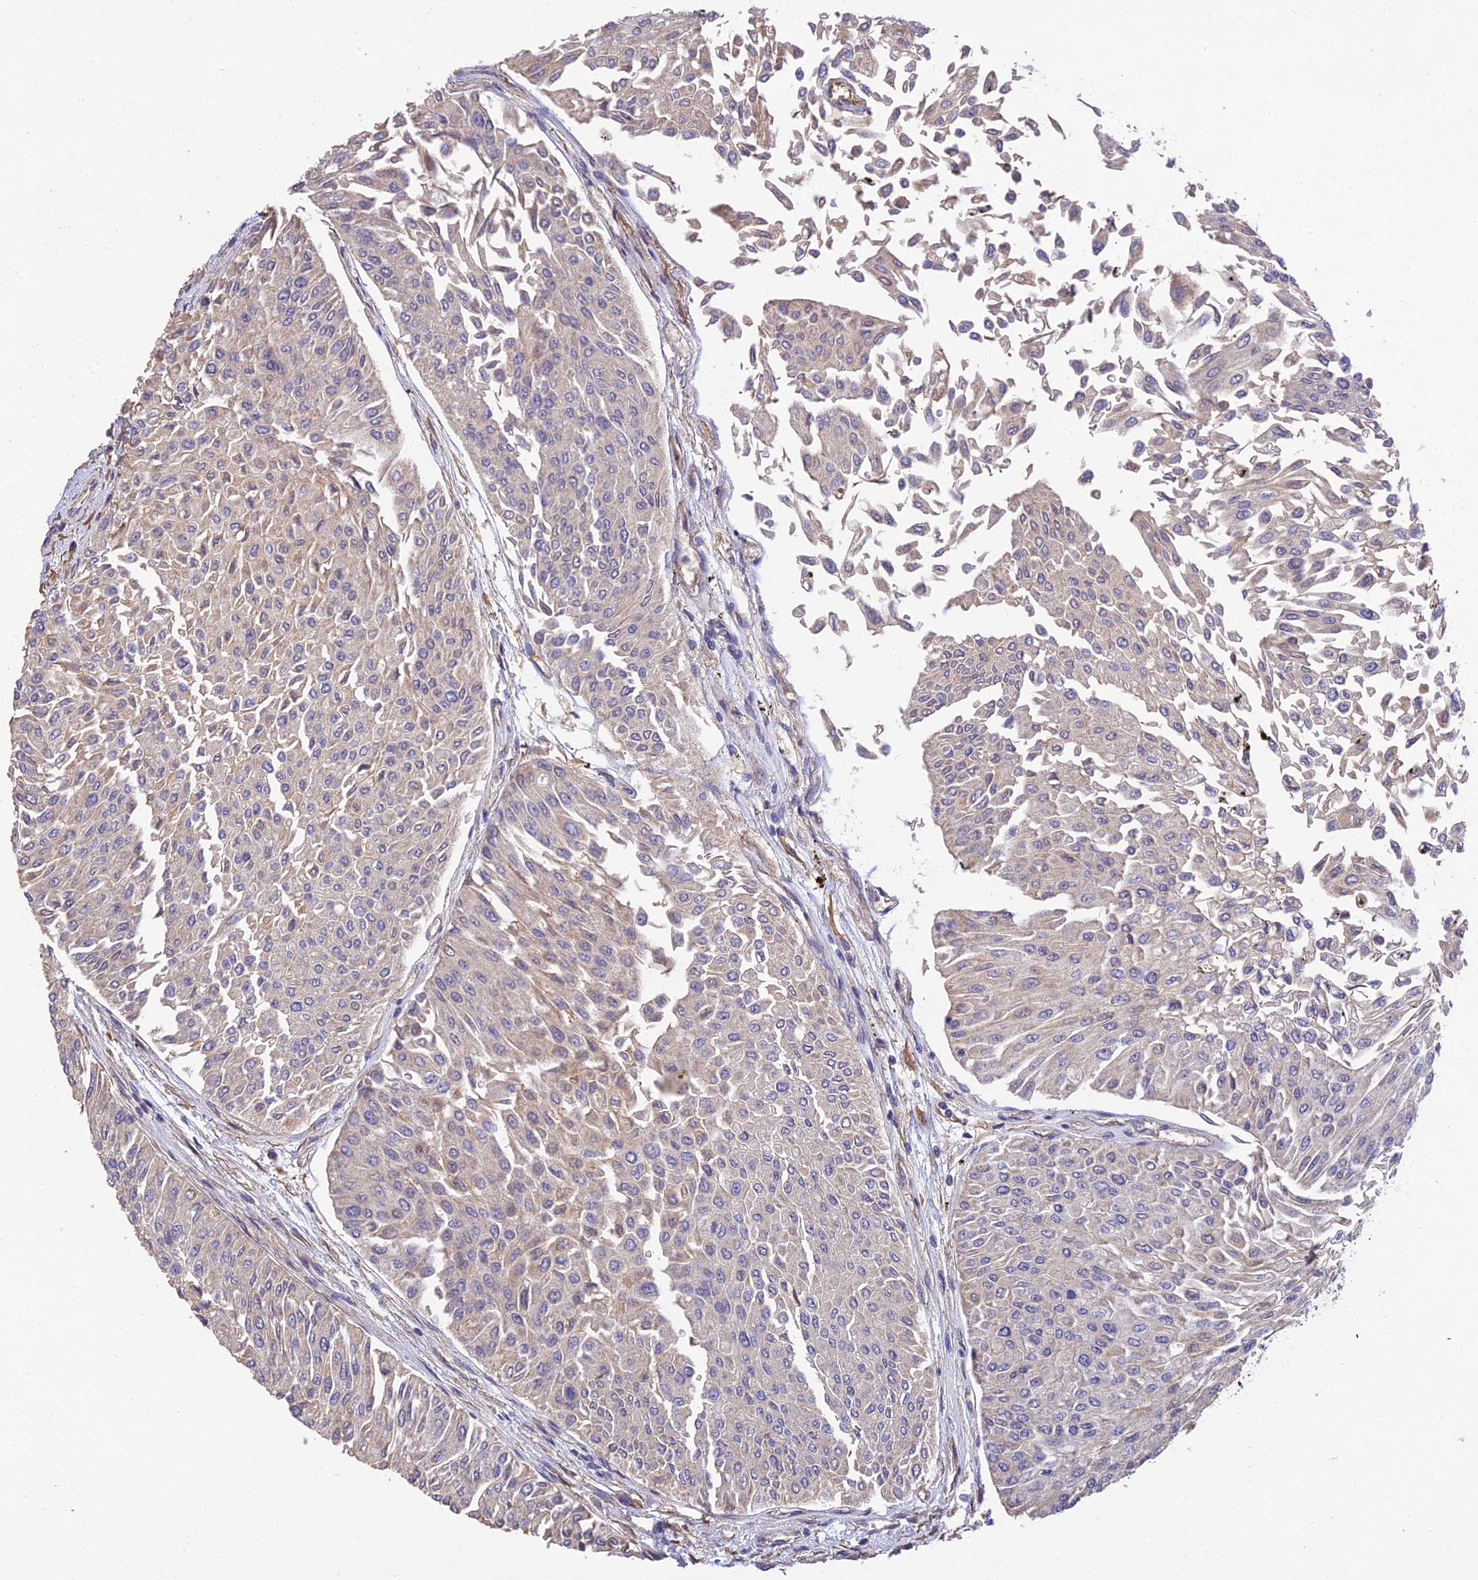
{"staining": {"intensity": "negative", "quantity": "none", "location": "none"}, "tissue": "urothelial cancer", "cell_type": "Tumor cells", "image_type": "cancer", "snomed": [{"axis": "morphology", "description": "Urothelial carcinoma, Low grade"}, {"axis": "topography", "description": "Urinary bladder"}], "caption": "This is an IHC photomicrograph of human urothelial cancer. There is no staining in tumor cells.", "gene": "DENND5B", "patient": {"sex": "male", "age": 67}}